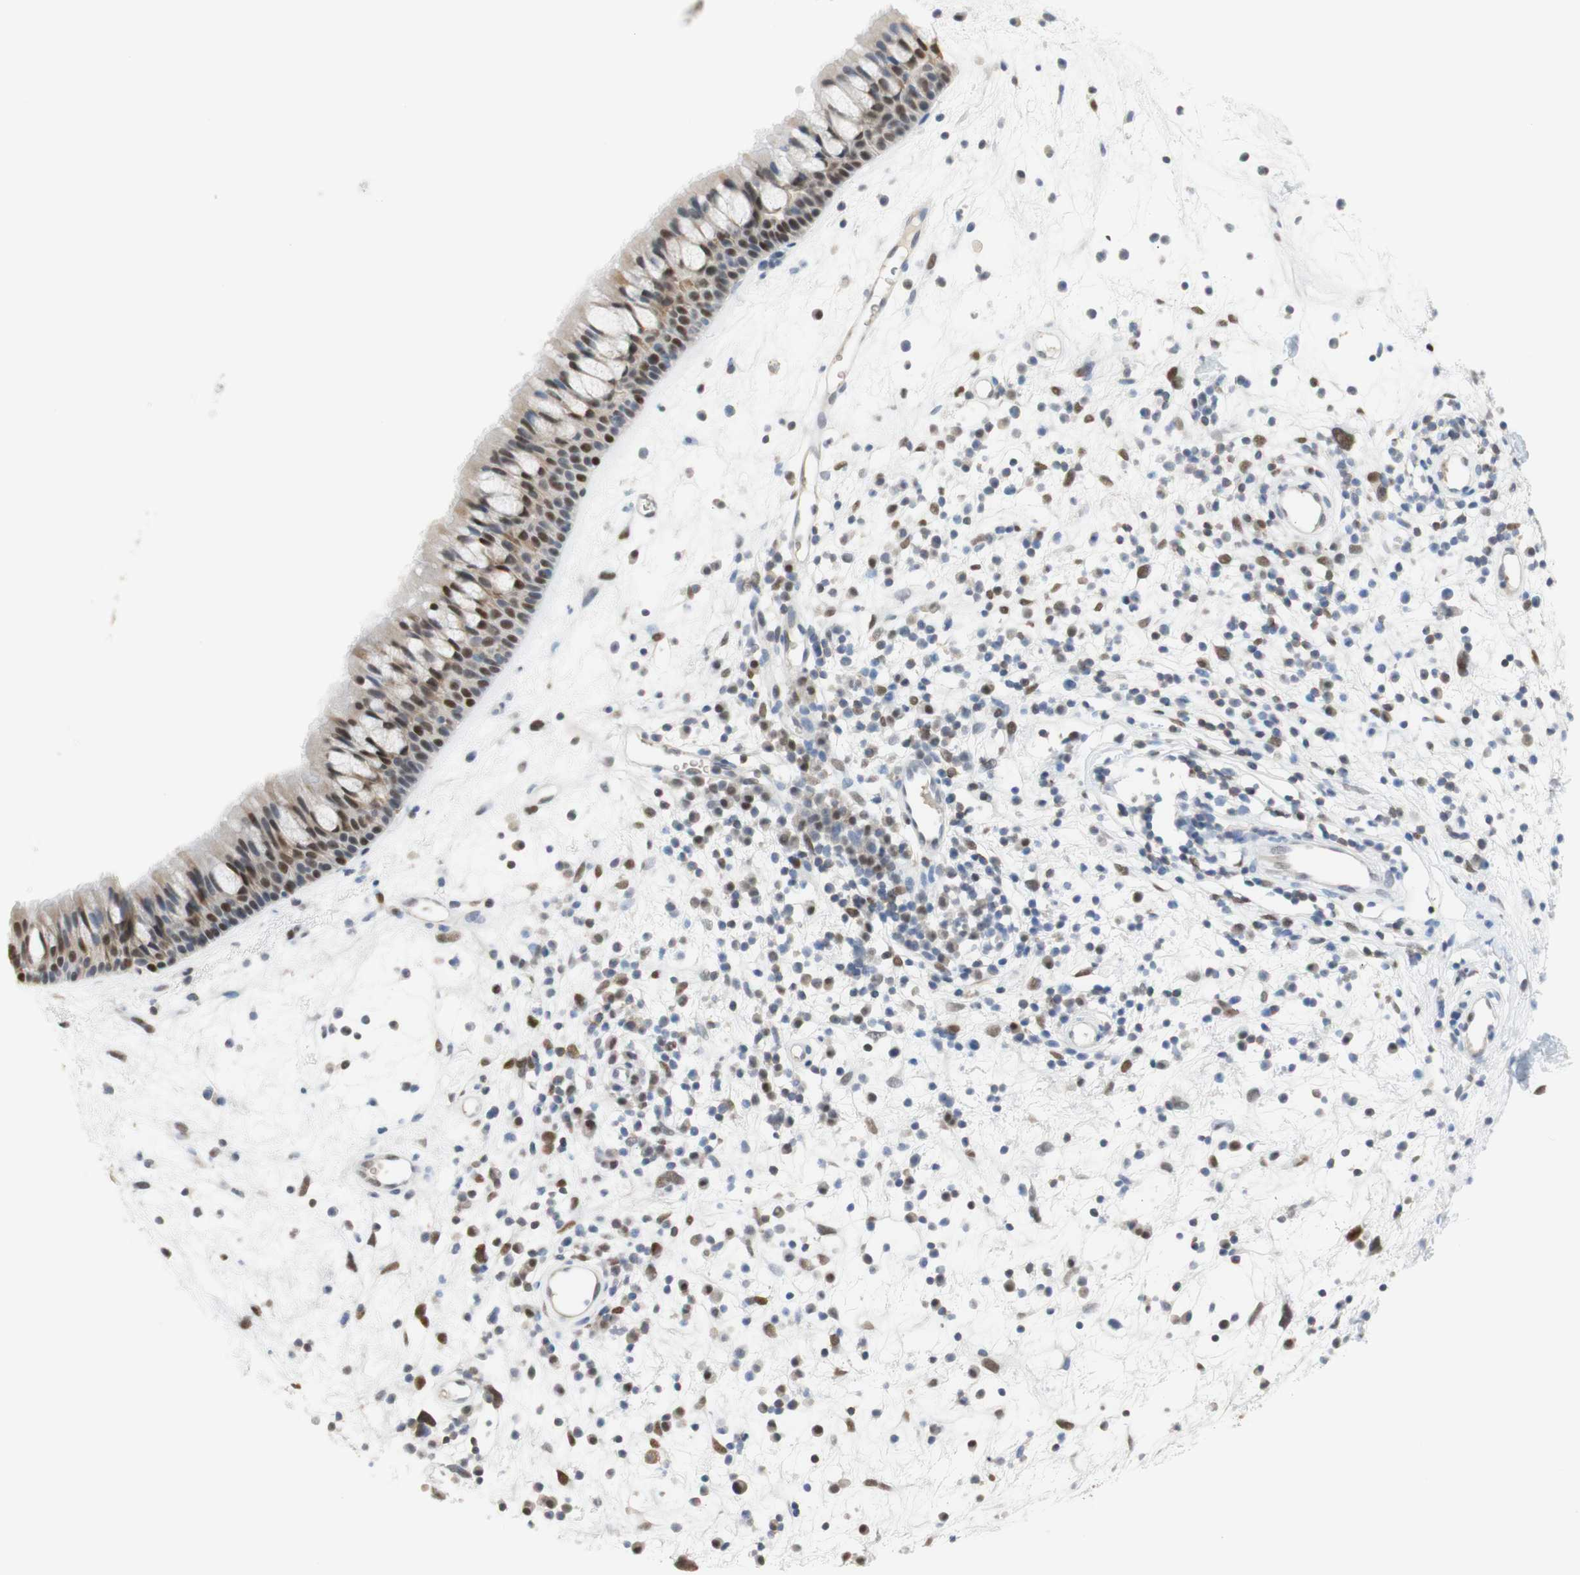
{"staining": {"intensity": "moderate", "quantity": ">75%", "location": "cytoplasmic/membranous,nuclear"}, "tissue": "nasopharynx", "cell_type": "Respiratory epithelial cells", "image_type": "normal", "snomed": [{"axis": "morphology", "description": "Normal tissue, NOS"}, {"axis": "morphology", "description": "Inflammation, NOS"}, {"axis": "topography", "description": "Nasopharynx"}], "caption": "Immunohistochemical staining of normal nasopharynx reveals medium levels of moderate cytoplasmic/membranous,nuclear expression in about >75% of respiratory epithelial cells.", "gene": "NAP1L4", "patient": {"sex": "male", "age": 48}}